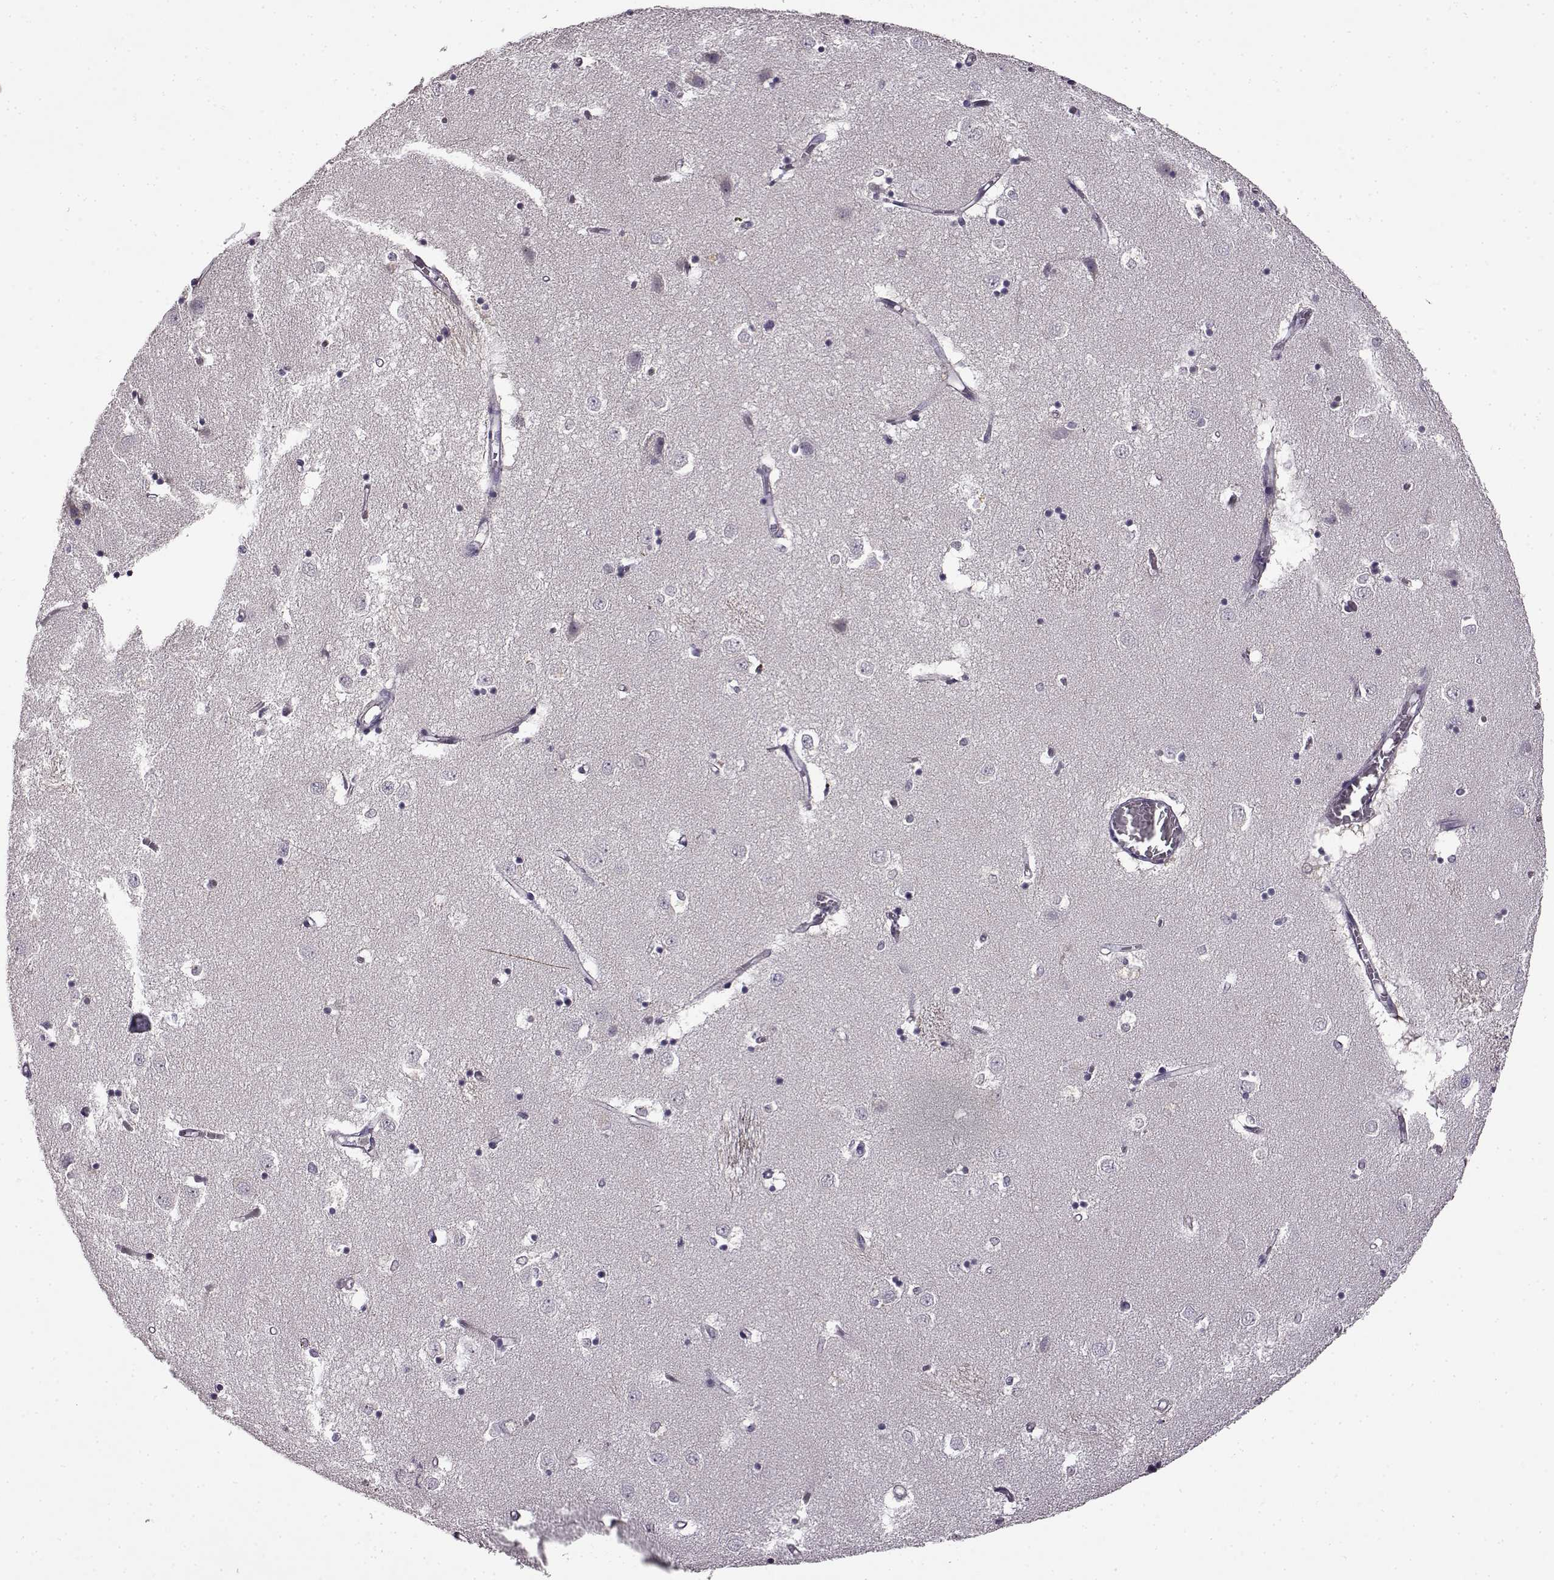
{"staining": {"intensity": "negative", "quantity": "none", "location": "none"}, "tissue": "caudate", "cell_type": "Glial cells", "image_type": "normal", "snomed": [{"axis": "morphology", "description": "Normal tissue, NOS"}, {"axis": "topography", "description": "Lateral ventricle wall"}], "caption": "This micrograph is of benign caudate stained with immunohistochemistry to label a protein in brown with the nuclei are counter-stained blue. There is no staining in glial cells.", "gene": "CNGA3", "patient": {"sex": "male", "age": 54}}